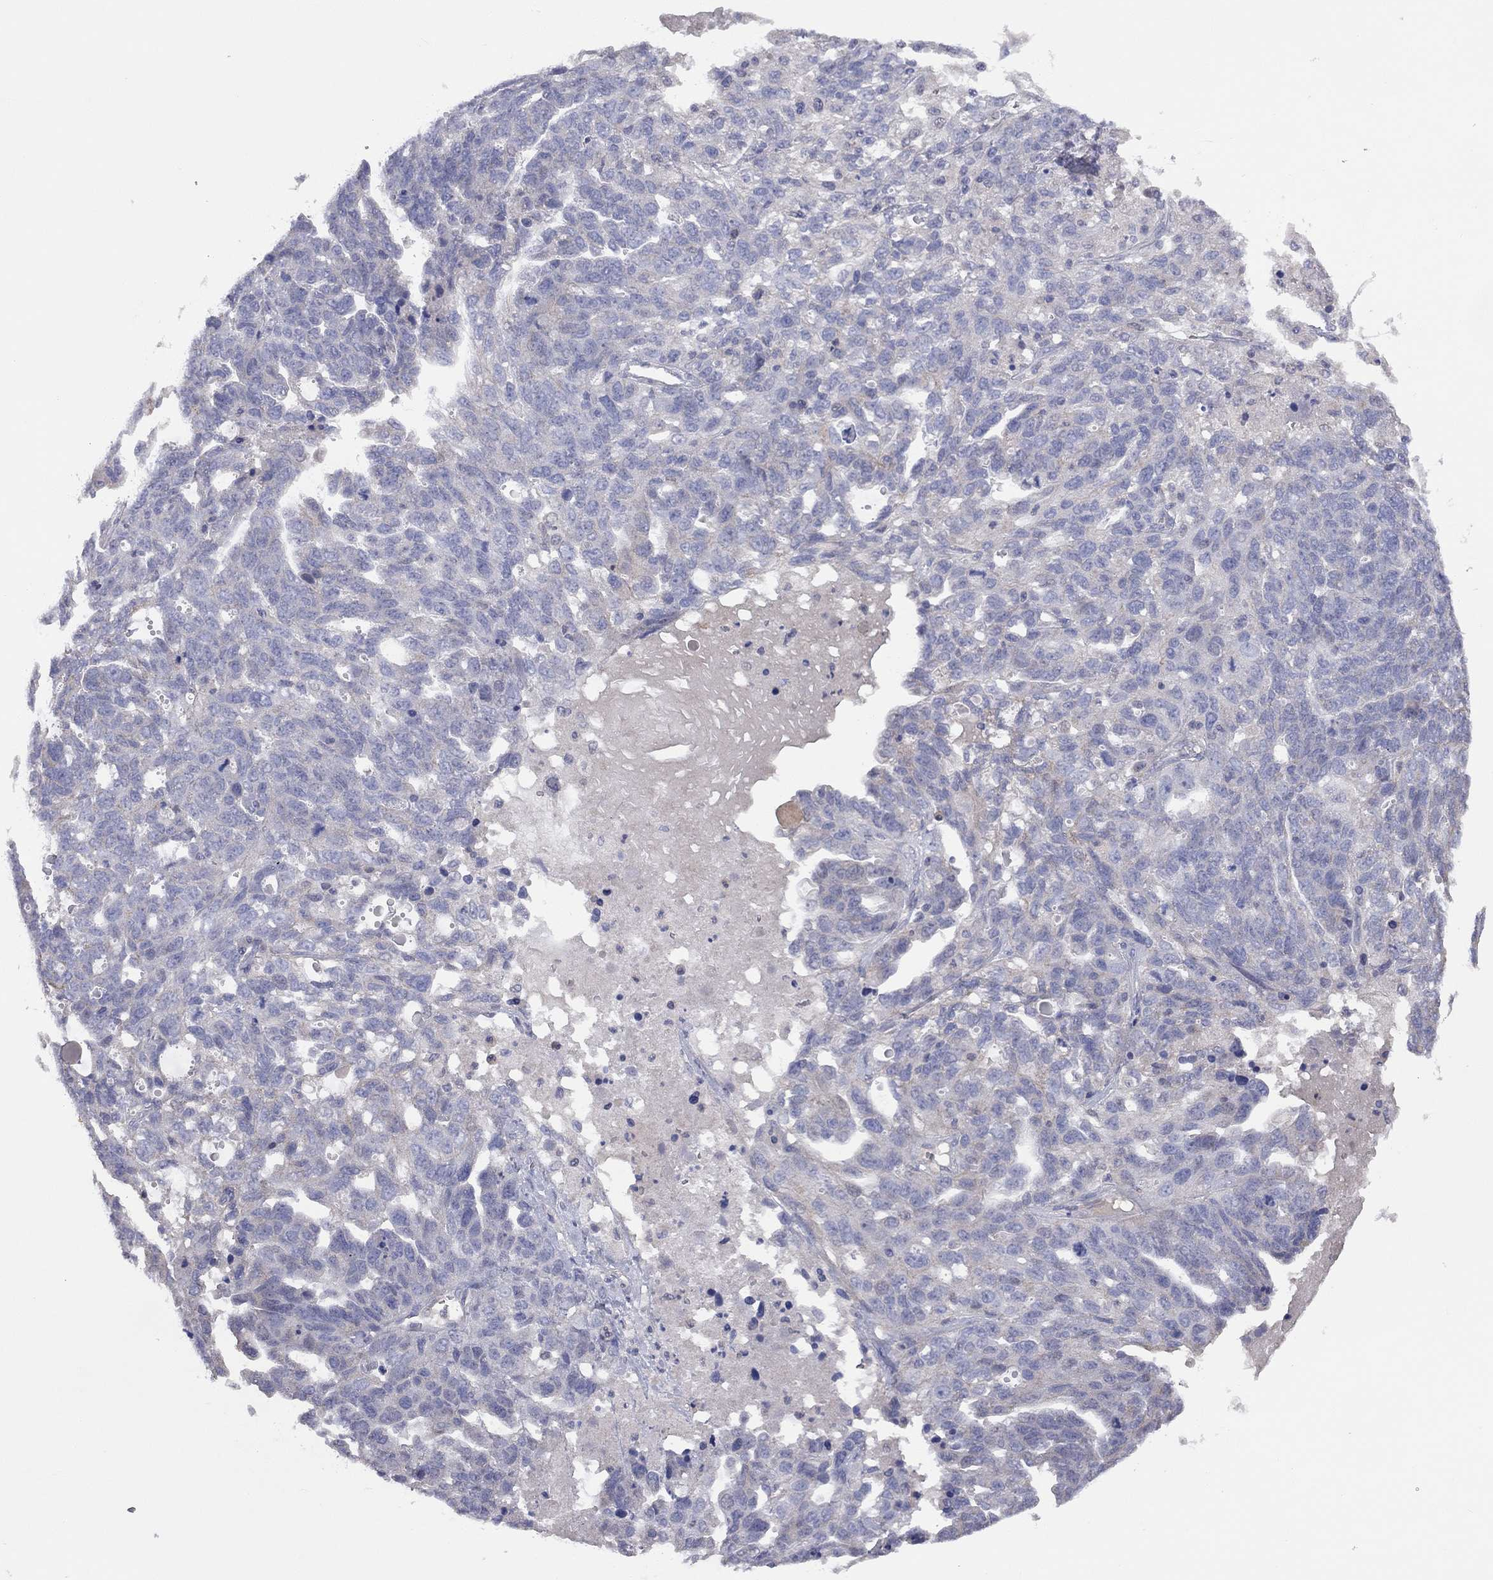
{"staining": {"intensity": "negative", "quantity": "none", "location": "none"}, "tissue": "ovarian cancer", "cell_type": "Tumor cells", "image_type": "cancer", "snomed": [{"axis": "morphology", "description": "Cystadenocarcinoma, serous, NOS"}, {"axis": "topography", "description": "Ovary"}], "caption": "Ovarian cancer (serous cystadenocarcinoma) was stained to show a protein in brown. There is no significant positivity in tumor cells.", "gene": "KCNB1", "patient": {"sex": "female", "age": 71}}